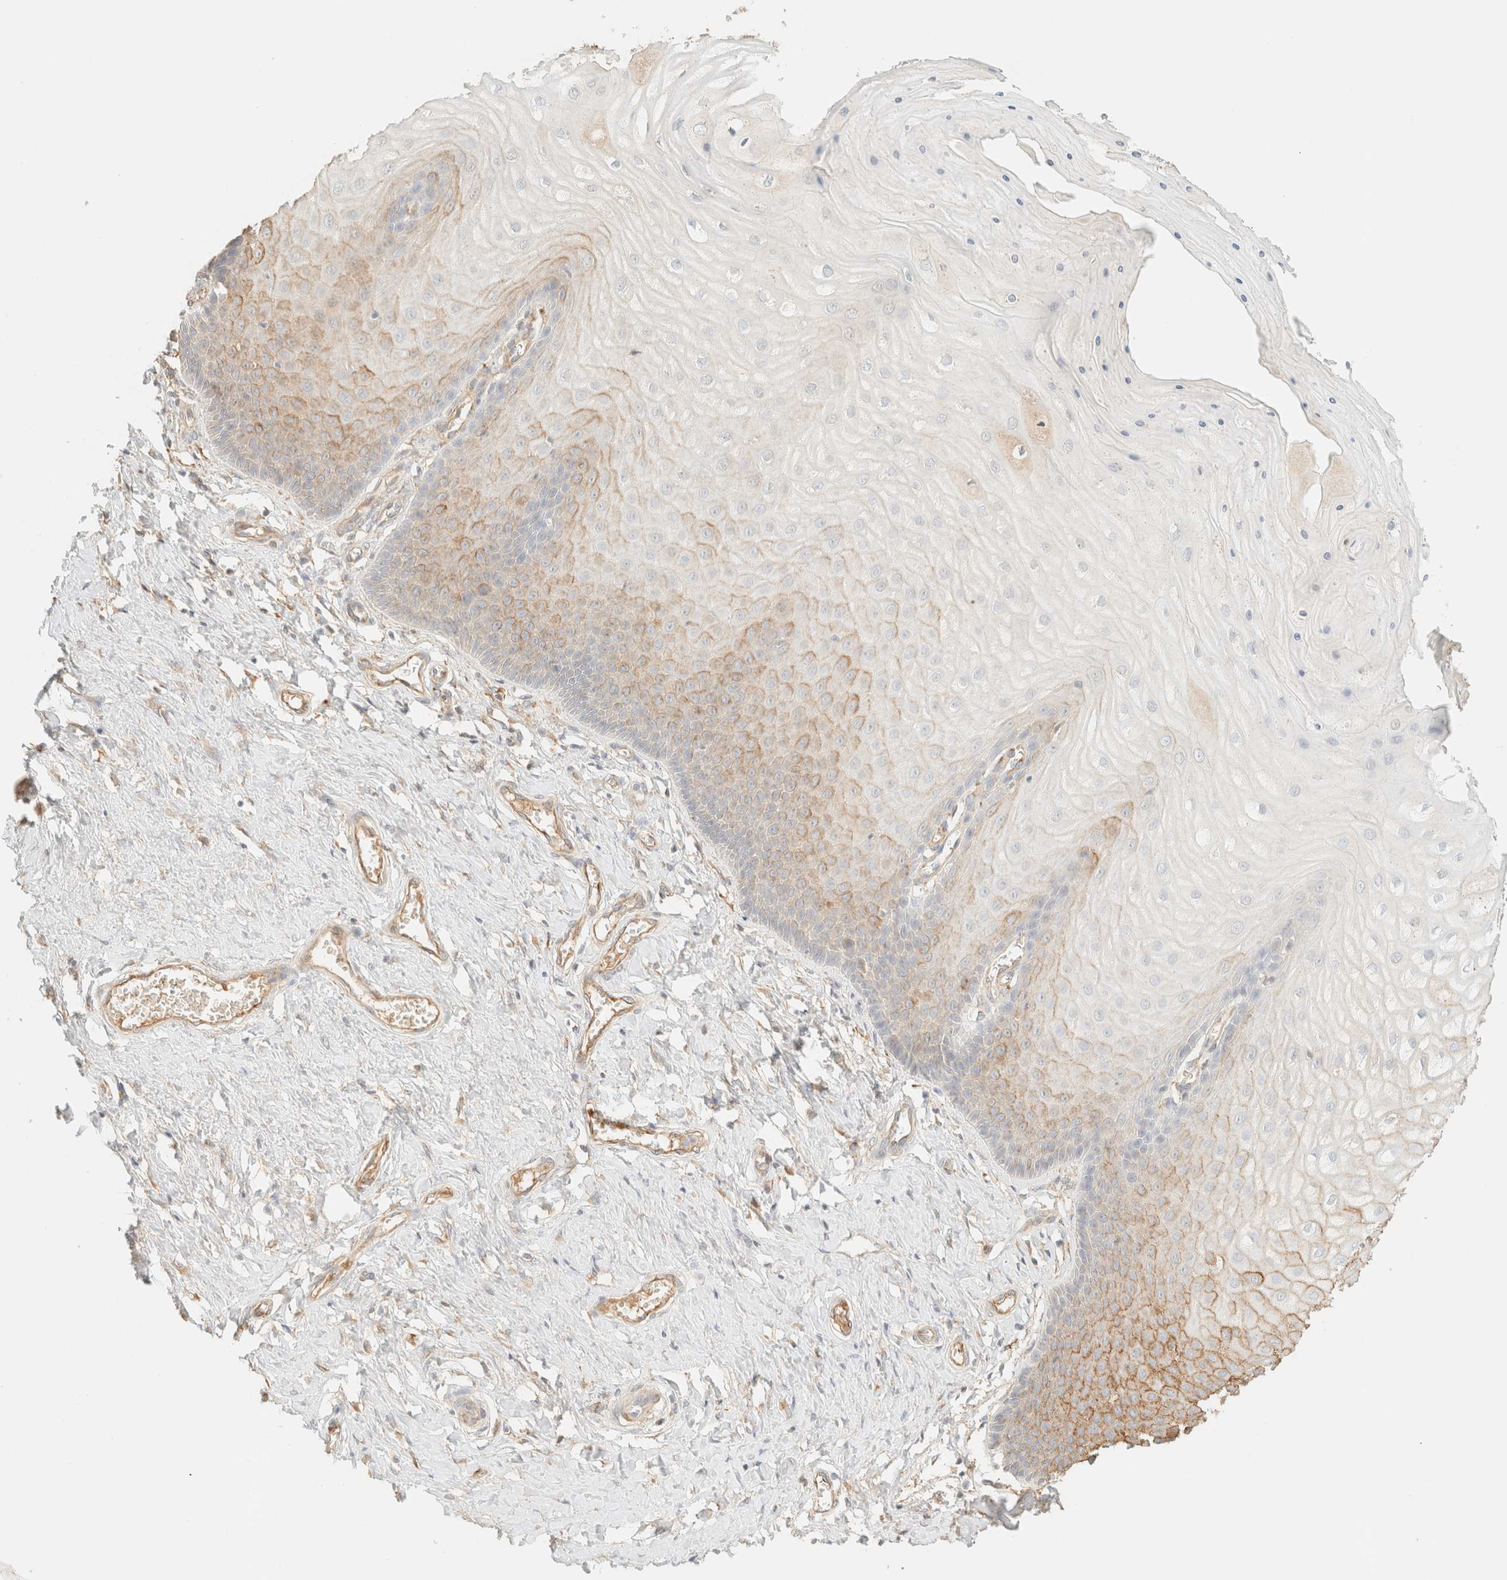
{"staining": {"intensity": "moderate", "quantity": "25%-75%", "location": "cytoplasmic/membranous"}, "tissue": "cervix", "cell_type": "Squamous epithelial cells", "image_type": "normal", "snomed": [{"axis": "morphology", "description": "Normal tissue, NOS"}, {"axis": "topography", "description": "Cervix"}], "caption": "Squamous epithelial cells exhibit medium levels of moderate cytoplasmic/membranous positivity in approximately 25%-75% of cells in unremarkable cervix. The staining was performed using DAB, with brown indicating positive protein expression. Nuclei are stained blue with hematoxylin.", "gene": "SPARCL1", "patient": {"sex": "female", "age": 55}}